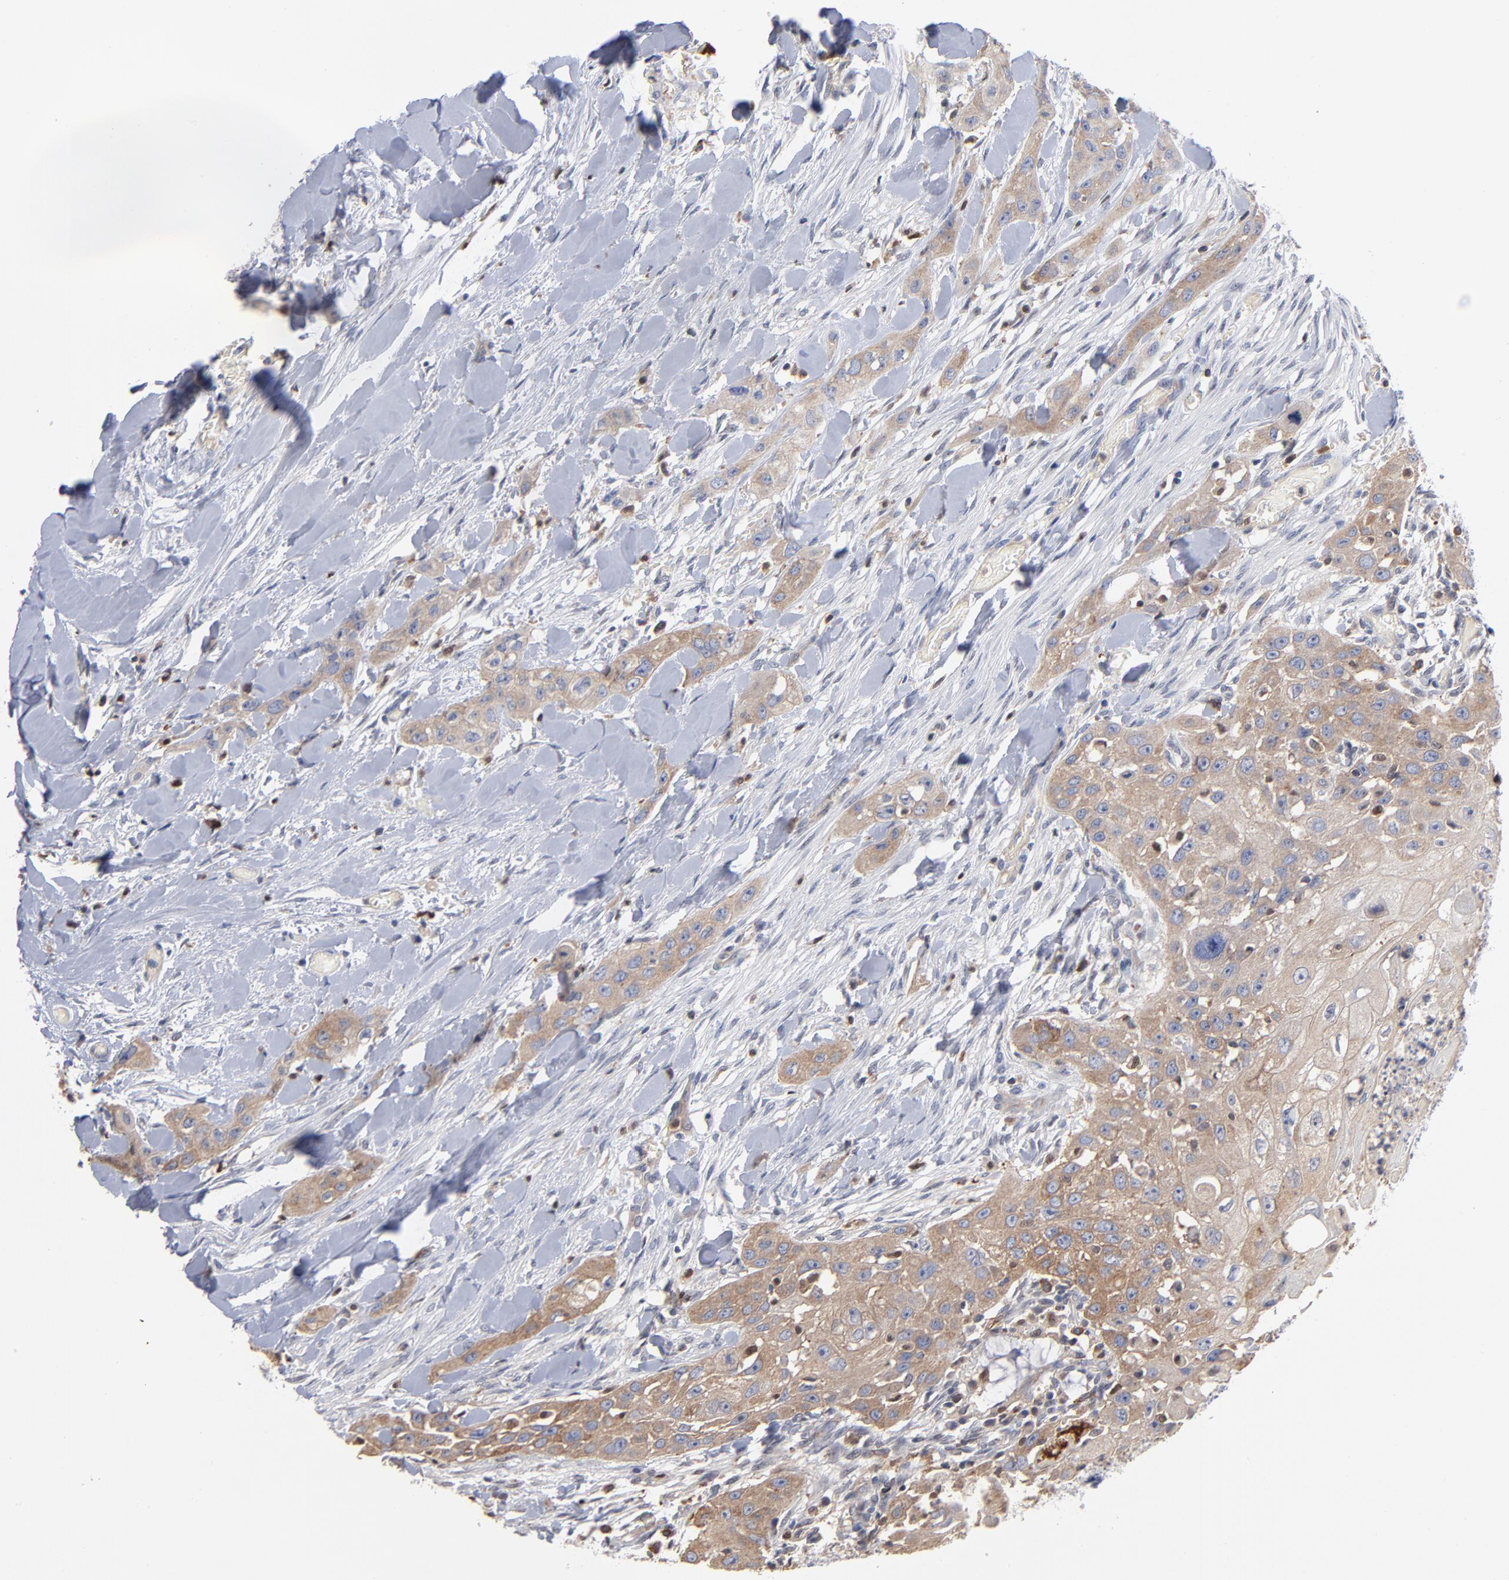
{"staining": {"intensity": "weak", "quantity": ">75%", "location": "cytoplasmic/membranous"}, "tissue": "head and neck cancer", "cell_type": "Tumor cells", "image_type": "cancer", "snomed": [{"axis": "morphology", "description": "Neoplasm, malignant, NOS"}, {"axis": "topography", "description": "Salivary gland"}, {"axis": "topography", "description": "Head-Neck"}], "caption": "Tumor cells exhibit low levels of weak cytoplasmic/membranous expression in about >75% of cells in human head and neck malignant neoplasm. (brown staining indicates protein expression, while blue staining denotes nuclei).", "gene": "ARHGEF6", "patient": {"sex": "male", "age": 43}}